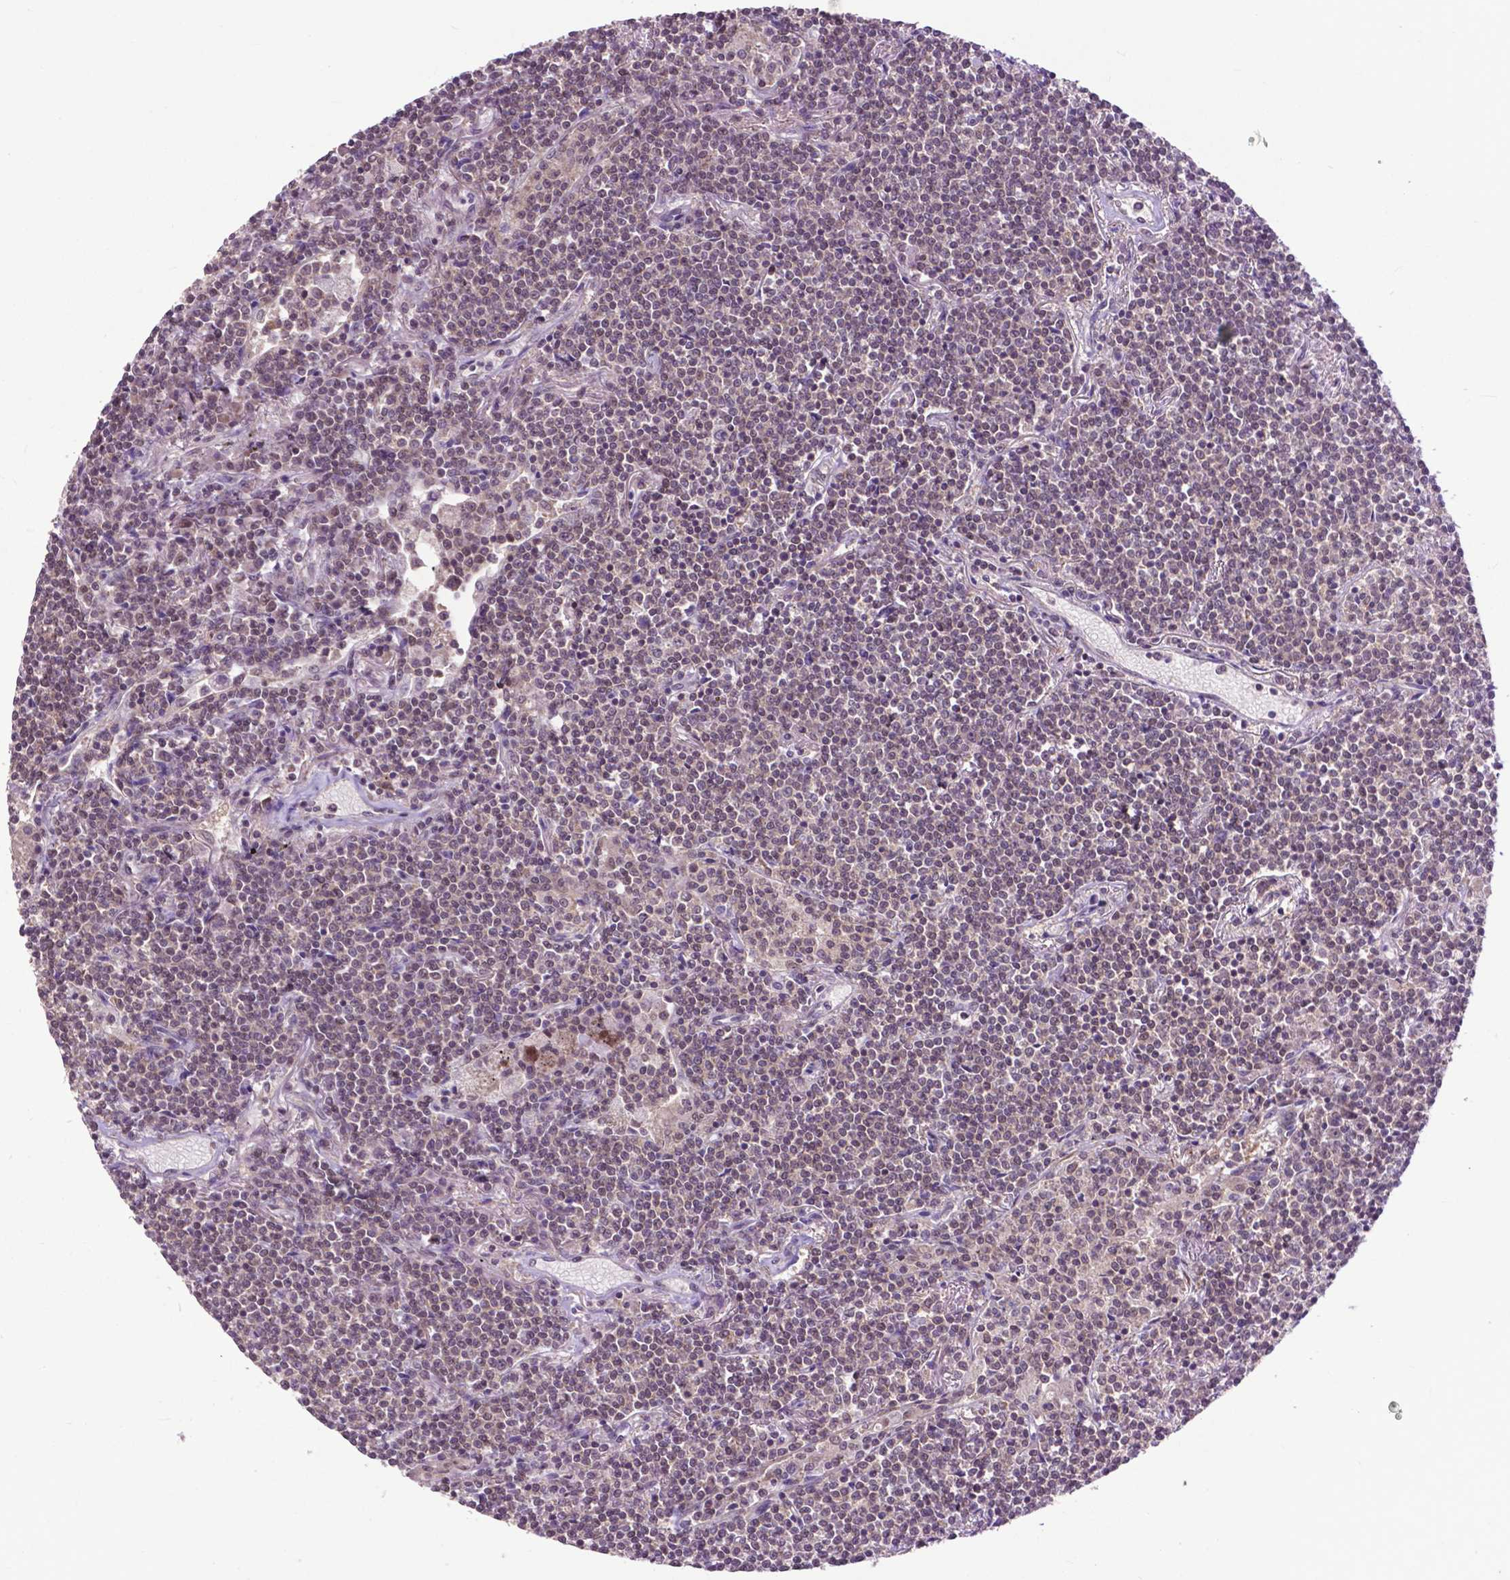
{"staining": {"intensity": "negative", "quantity": "none", "location": "none"}, "tissue": "lymphoma", "cell_type": "Tumor cells", "image_type": "cancer", "snomed": [{"axis": "morphology", "description": "Malignant lymphoma, non-Hodgkin's type, Low grade"}, {"axis": "topography", "description": "Lung"}], "caption": "The histopathology image exhibits no staining of tumor cells in lymphoma.", "gene": "OTUB1", "patient": {"sex": "female", "age": 71}}